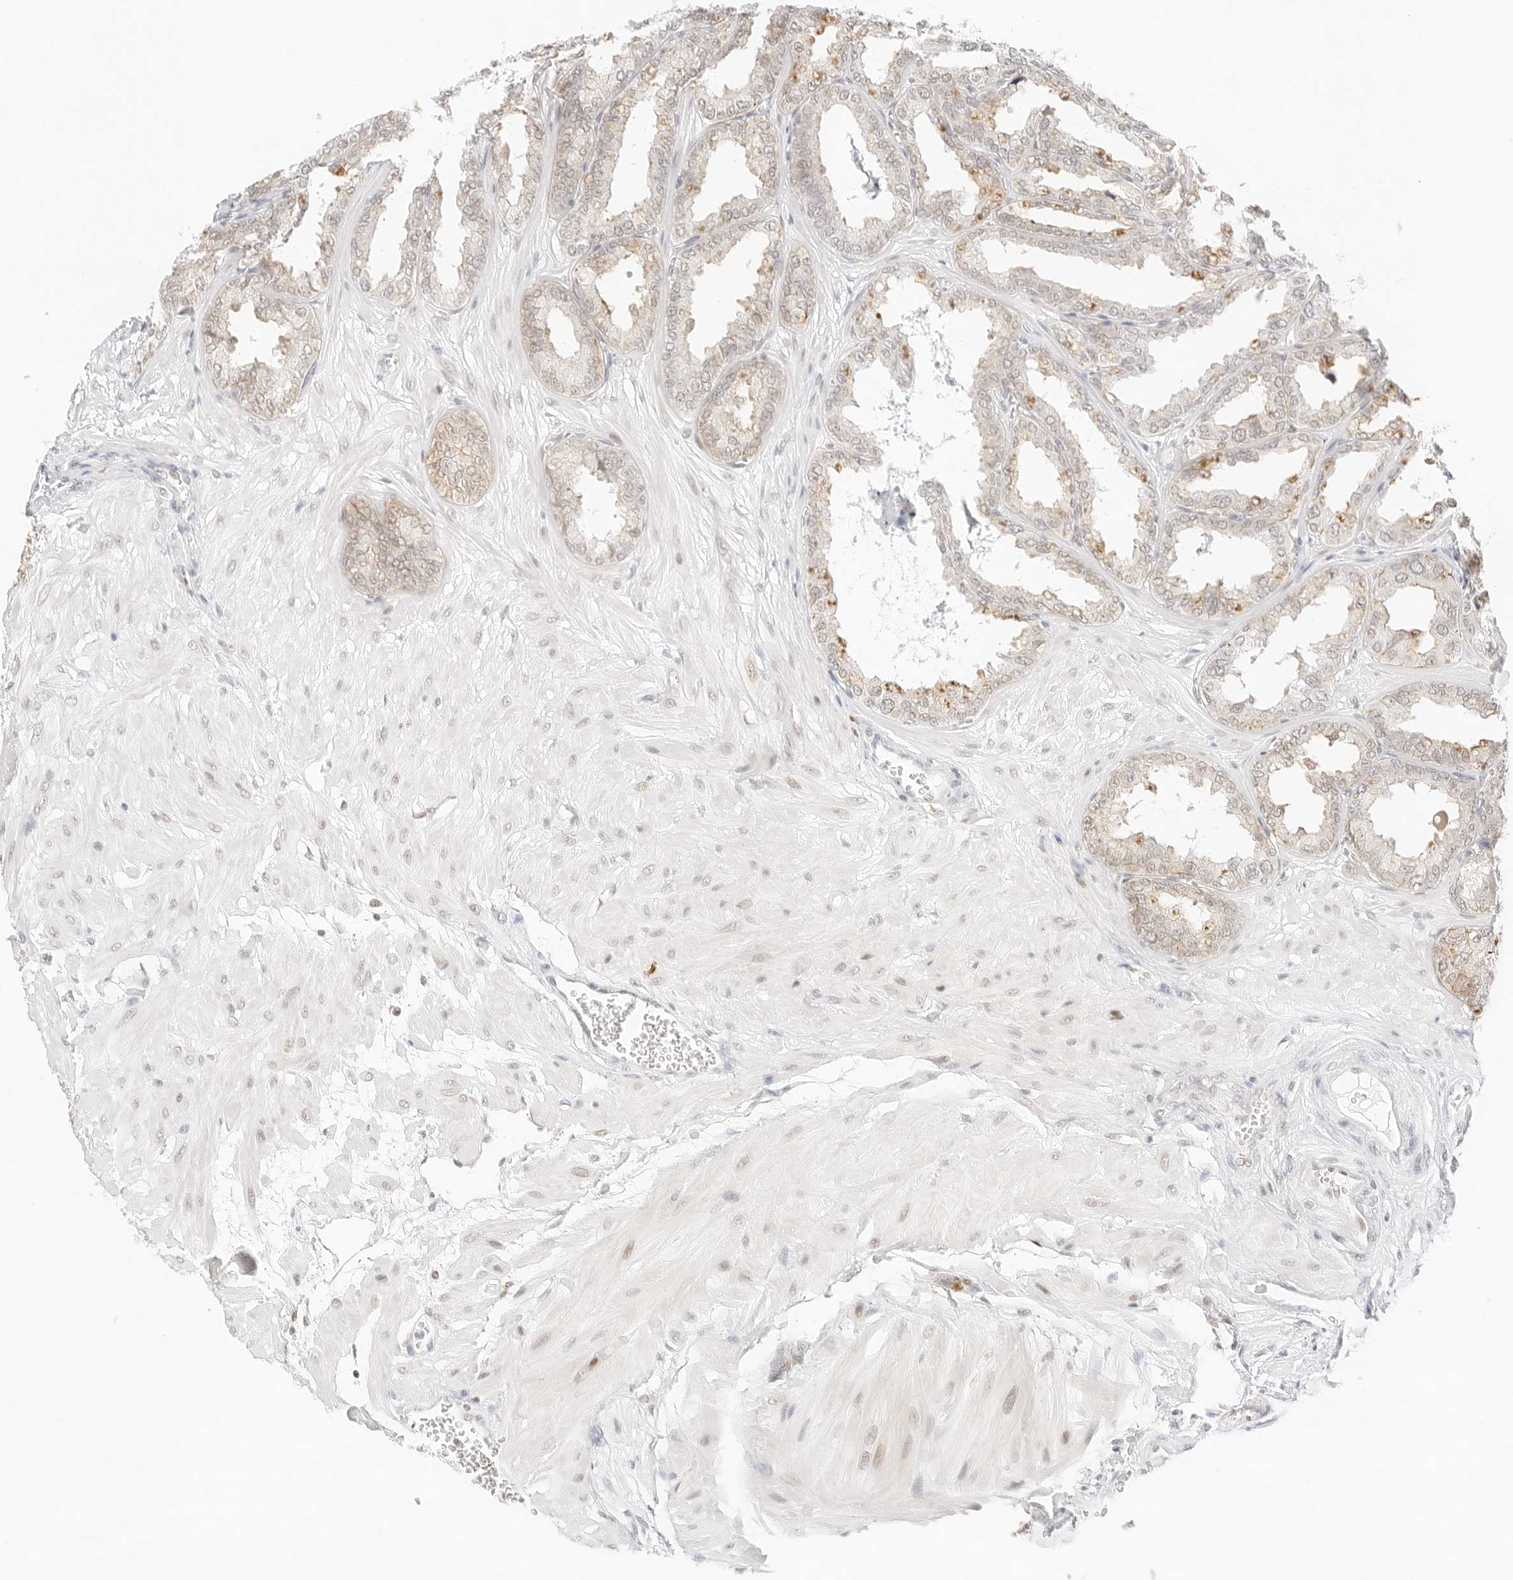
{"staining": {"intensity": "moderate", "quantity": "<25%", "location": "cytoplasmic/membranous"}, "tissue": "seminal vesicle", "cell_type": "Glandular cells", "image_type": "normal", "snomed": [{"axis": "morphology", "description": "Normal tissue, NOS"}, {"axis": "topography", "description": "Prostate"}, {"axis": "topography", "description": "Seminal veicle"}], "caption": "Brown immunohistochemical staining in unremarkable human seminal vesicle exhibits moderate cytoplasmic/membranous expression in about <25% of glandular cells.", "gene": "GNAS", "patient": {"sex": "male", "age": 51}}